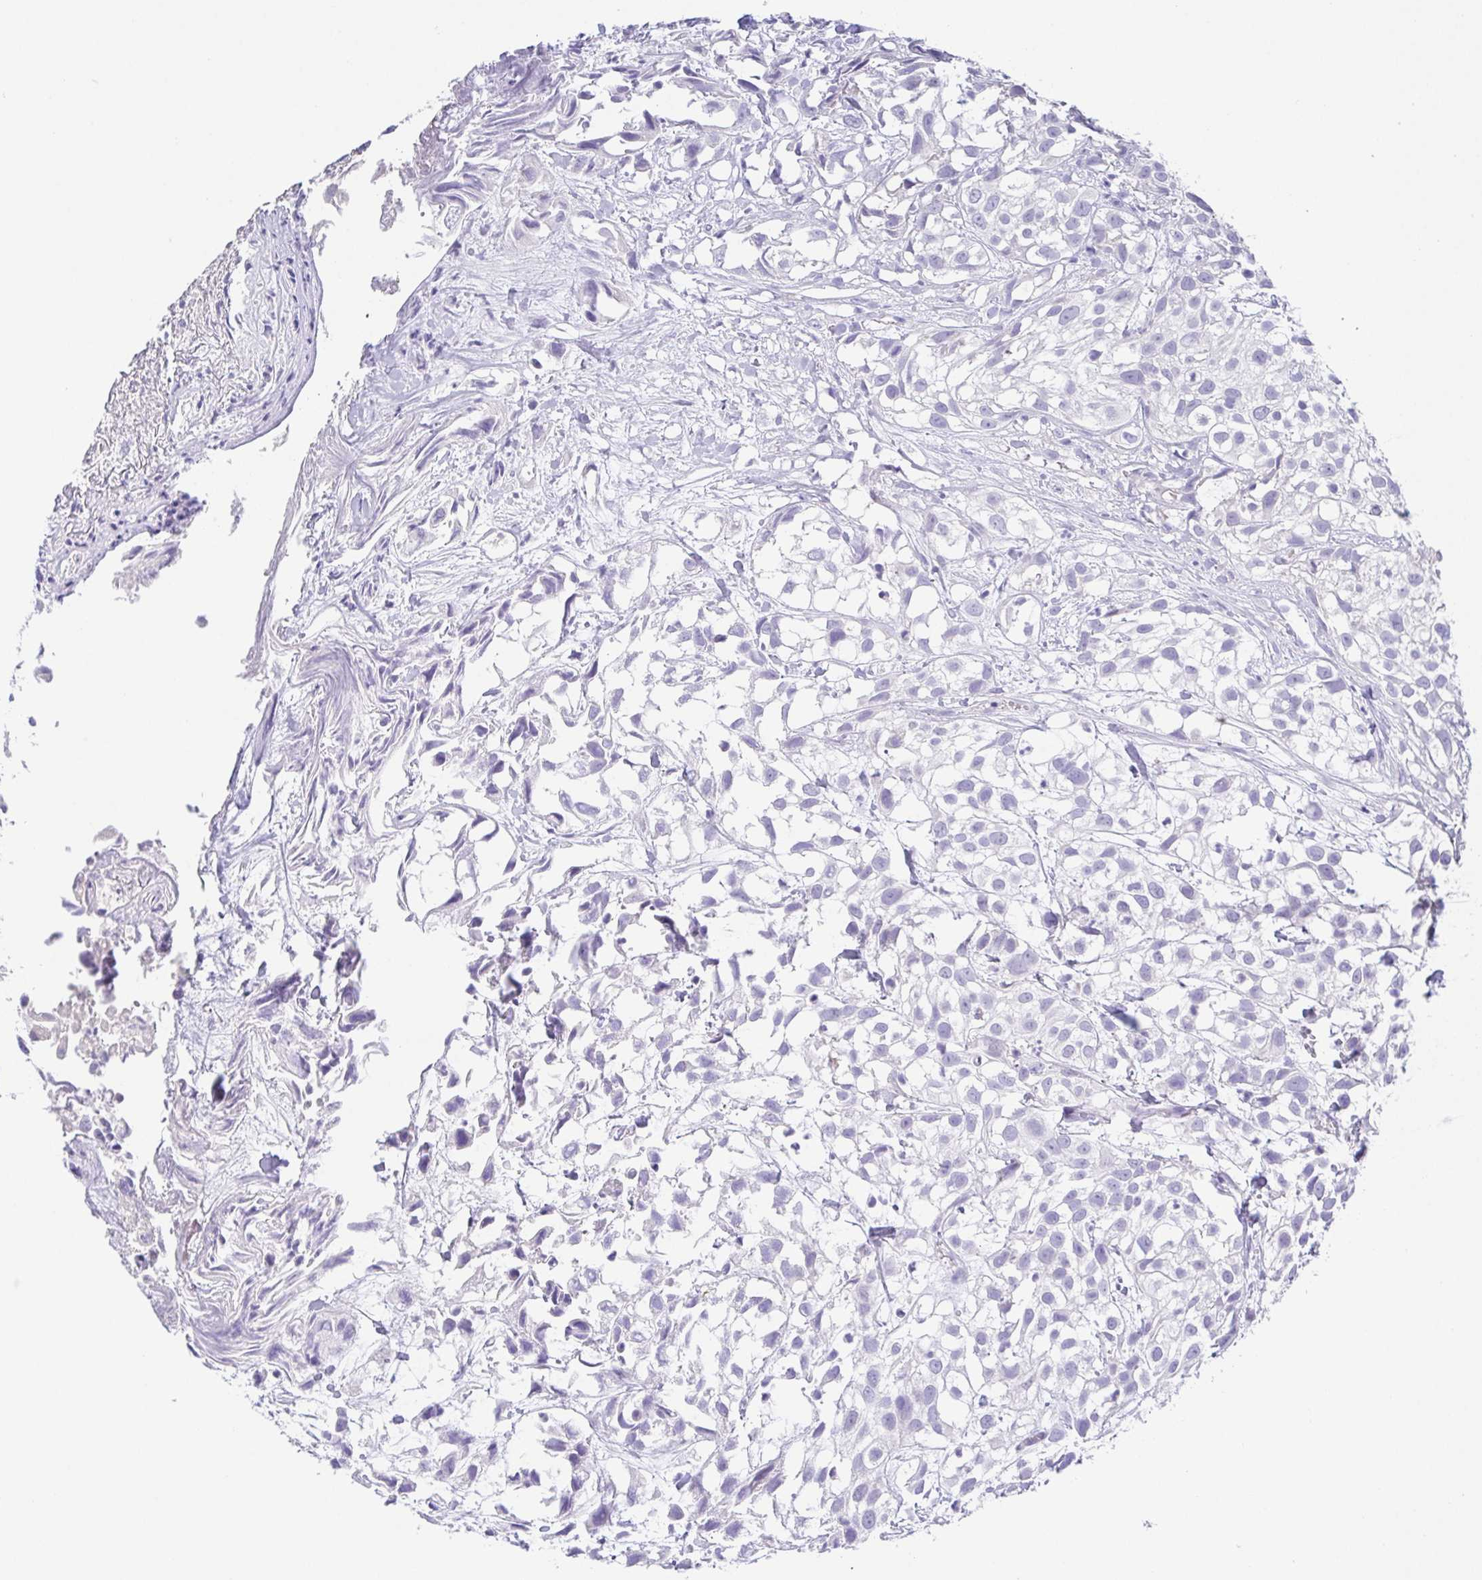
{"staining": {"intensity": "negative", "quantity": "none", "location": "none"}, "tissue": "urothelial cancer", "cell_type": "Tumor cells", "image_type": "cancer", "snomed": [{"axis": "morphology", "description": "Urothelial carcinoma, High grade"}, {"axis": "topography", "description": "Urinary bladder"}], "caption": "This is an IHC histopathology image of urothelial cancer. There is no expression in tumor cells.", "gene": "HAPLN2", "patient": {"sex": "male", "age": 56}}